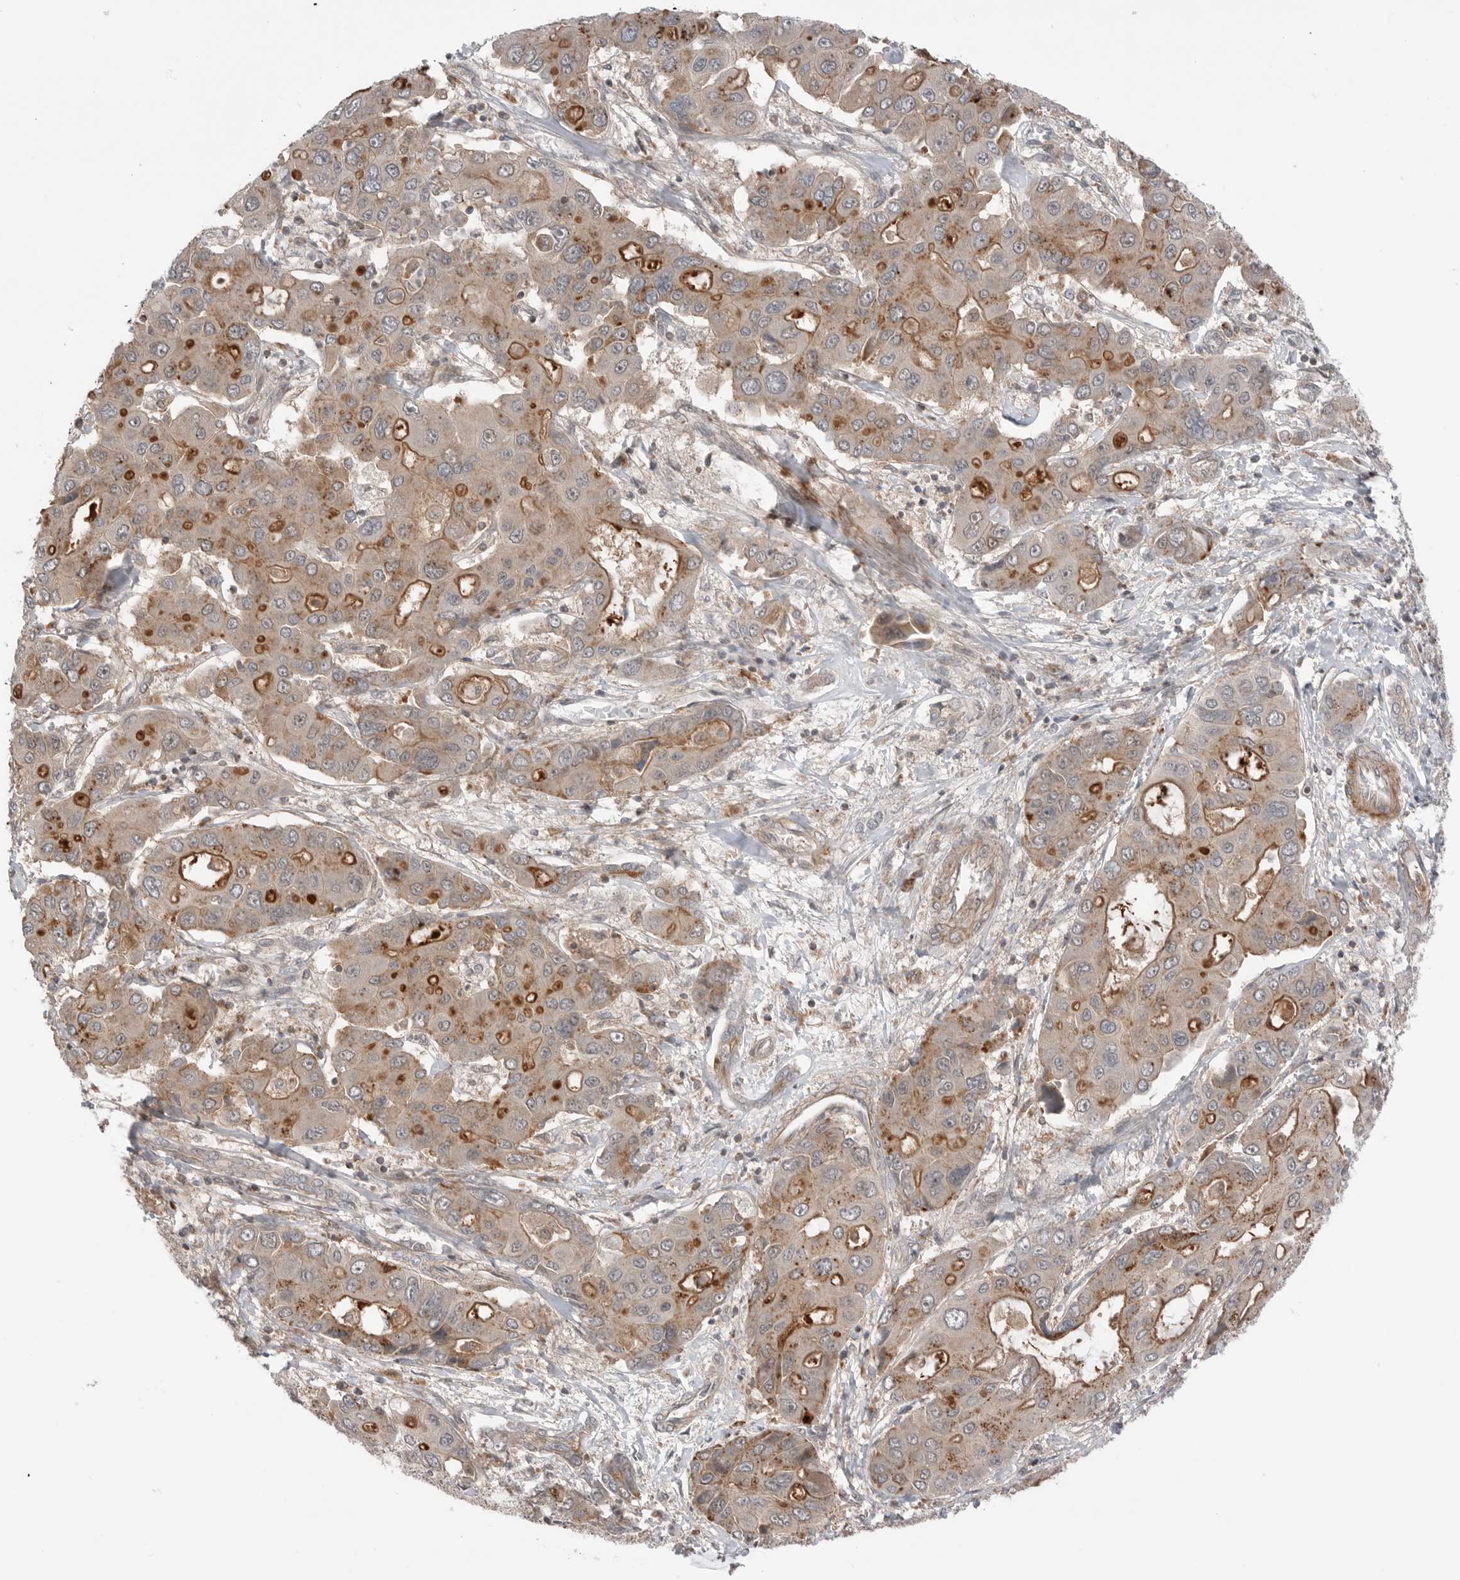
{"staining": {"intensity": "moderate", "quantity": "25%-75%", "location": "cytoplasmic/membranous"}, "tissue": "liver cancer", "cell_type": "Tumor cells", "image_type": "cancer", "snomed": [{"axis": "morphology", "description": "Cholangiocarcinoma"}, {"axis": "topography", "description": "Liver"}], "caption": "Tumor cells reveal medium levels of moderate cytoplasmic/membranous positivity in about 25%-75% of cells in liver cancer. Using DAB (3,3'-diaminobenzidine) (brown) and hematoxylin (blue) stains, captured at high magnification using brightfield microscopy.", "gene": "PEAK1", "patient": {"sex": "male", "age": 67}}